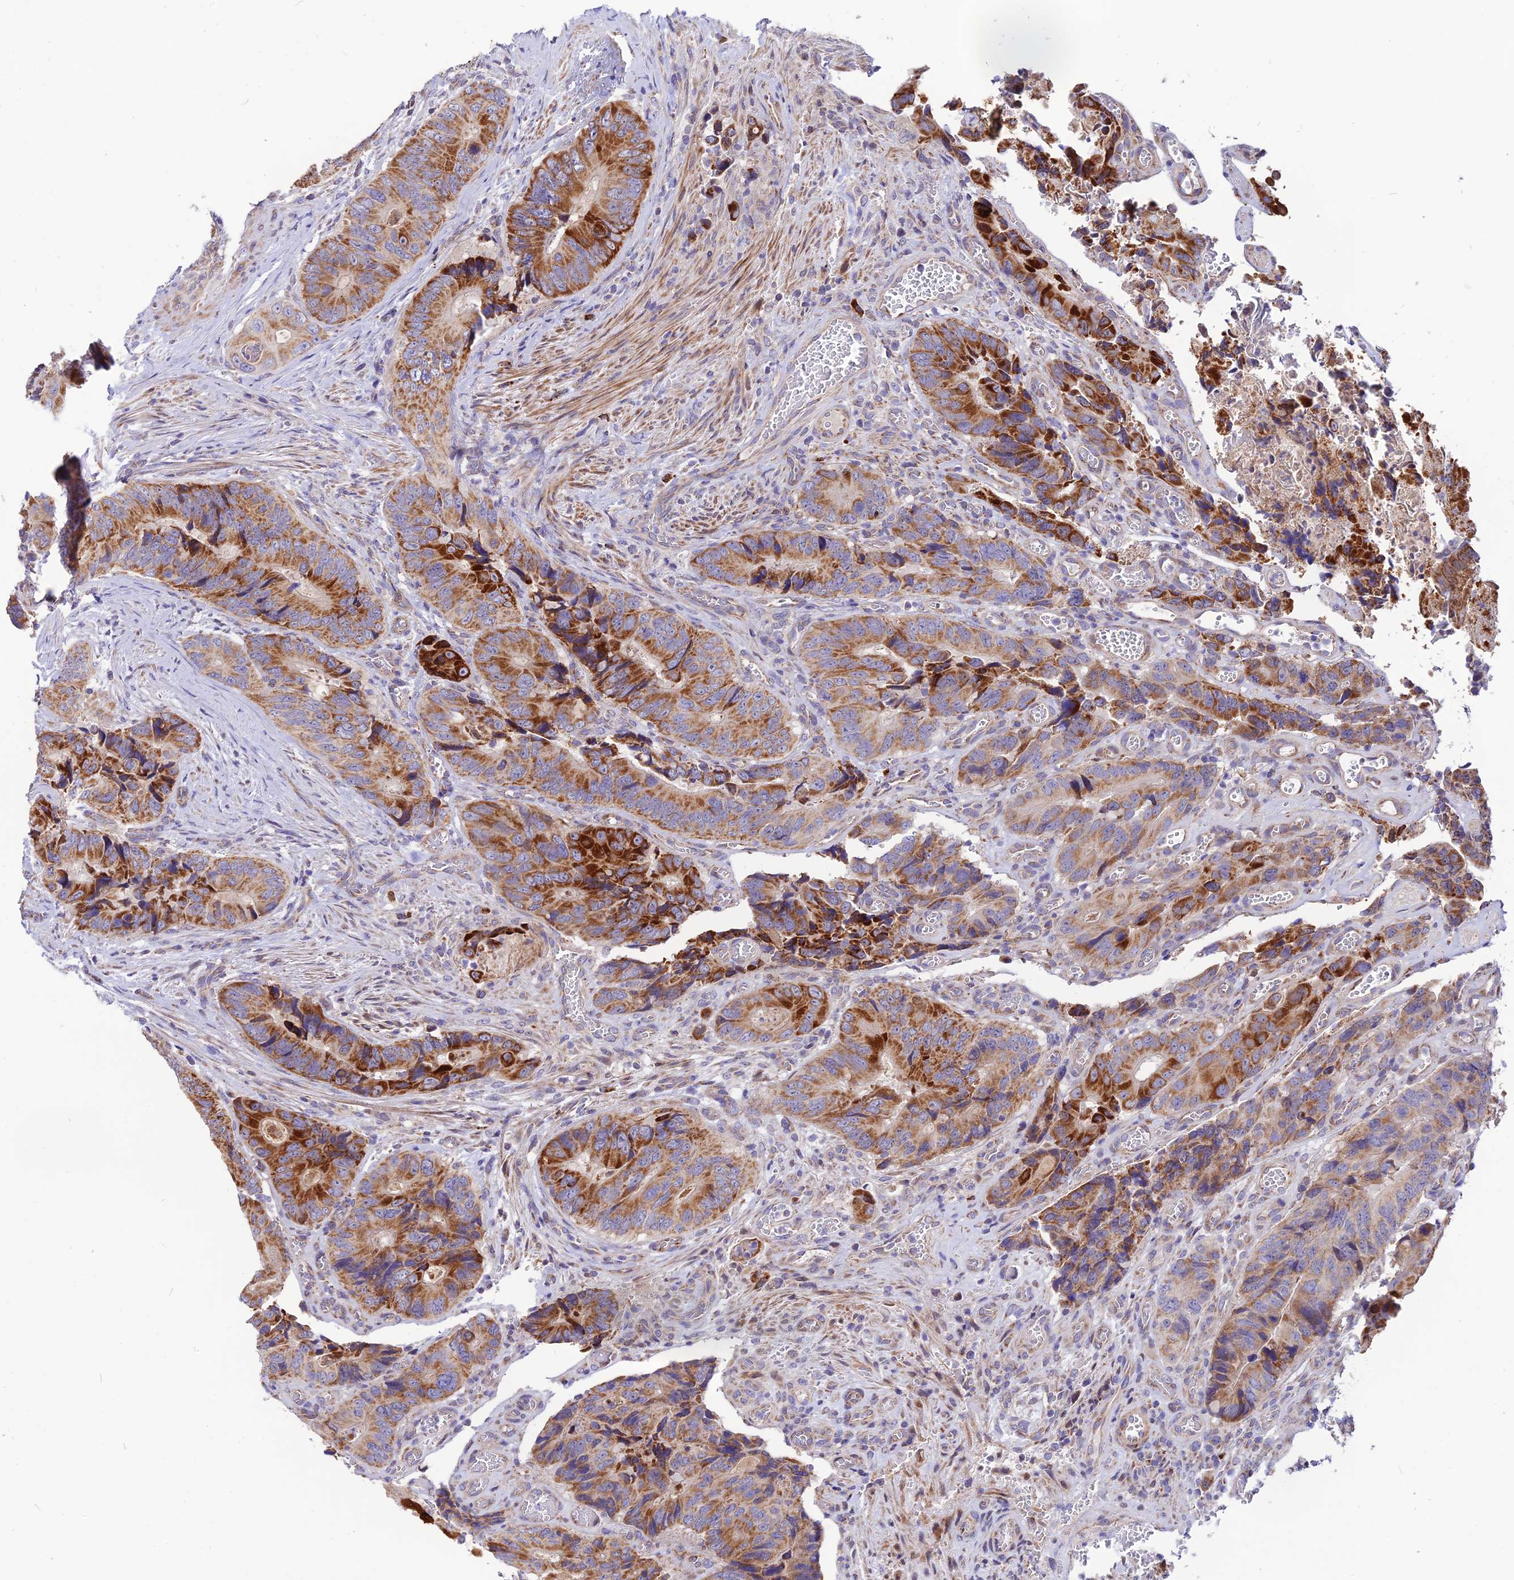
{"staining": {"intensity": "moderate", "quantity": ">75%", "location": "cytoplasmic/membranous"}, "tissue": "colorectal cancer", "cell_type": "Tumor cells", "image_type": "cancer", "snomed": [{"axis": "morphology", "description": "Adenocarcinoma, NOS"}, {"axis": "topography", "description": "Colon"}], "caption": "A histopathology image showing moderate cytoplasmic/membranous staining in about >75% of tumor cells in colorectal cancer, as visualized by brown immunohistochemical staining.", "gene": "ECI1", "patient": {"sex": "male", "age": 84}}